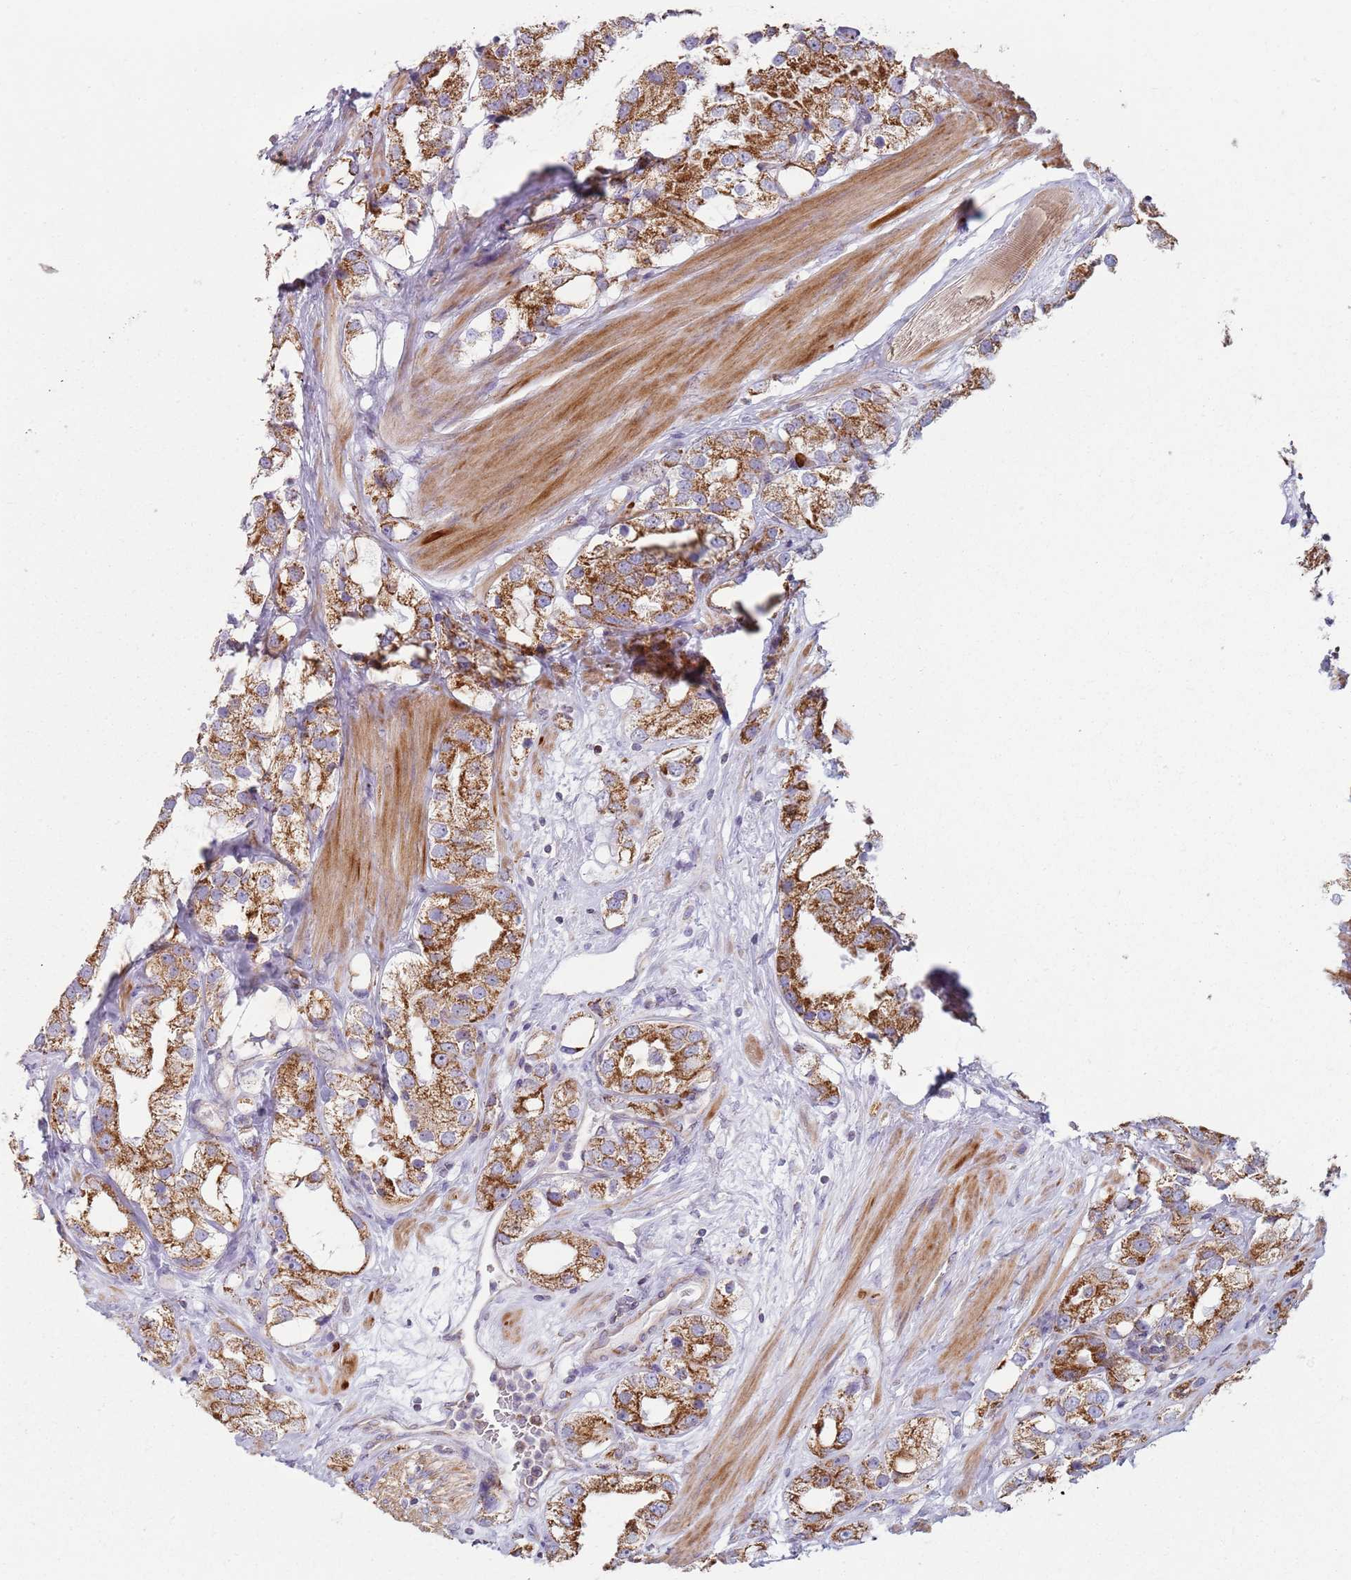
{"staining": {"intensity": "moderate", "quantity": ">75%", "location": "cytoplasmic/membranous"}, "tissue": "prostate cancer", "cell_type": "Tumor cells", "image_type": "cancer", "snomed": [{"axis": "morphology", "description": "Adenocarcinoma, NOS"}, {"axis": "topography", "description": "Prostate"}], "caption": "There is medium levels of moderate cytoplasmic/membranous positivity in tumor cells of adenocarcinoma (prostate), as demonstrated by immunohistochemical staining (brown color).", "gene": "GAS8", "patient": {"sex": "male", "age": 79}}